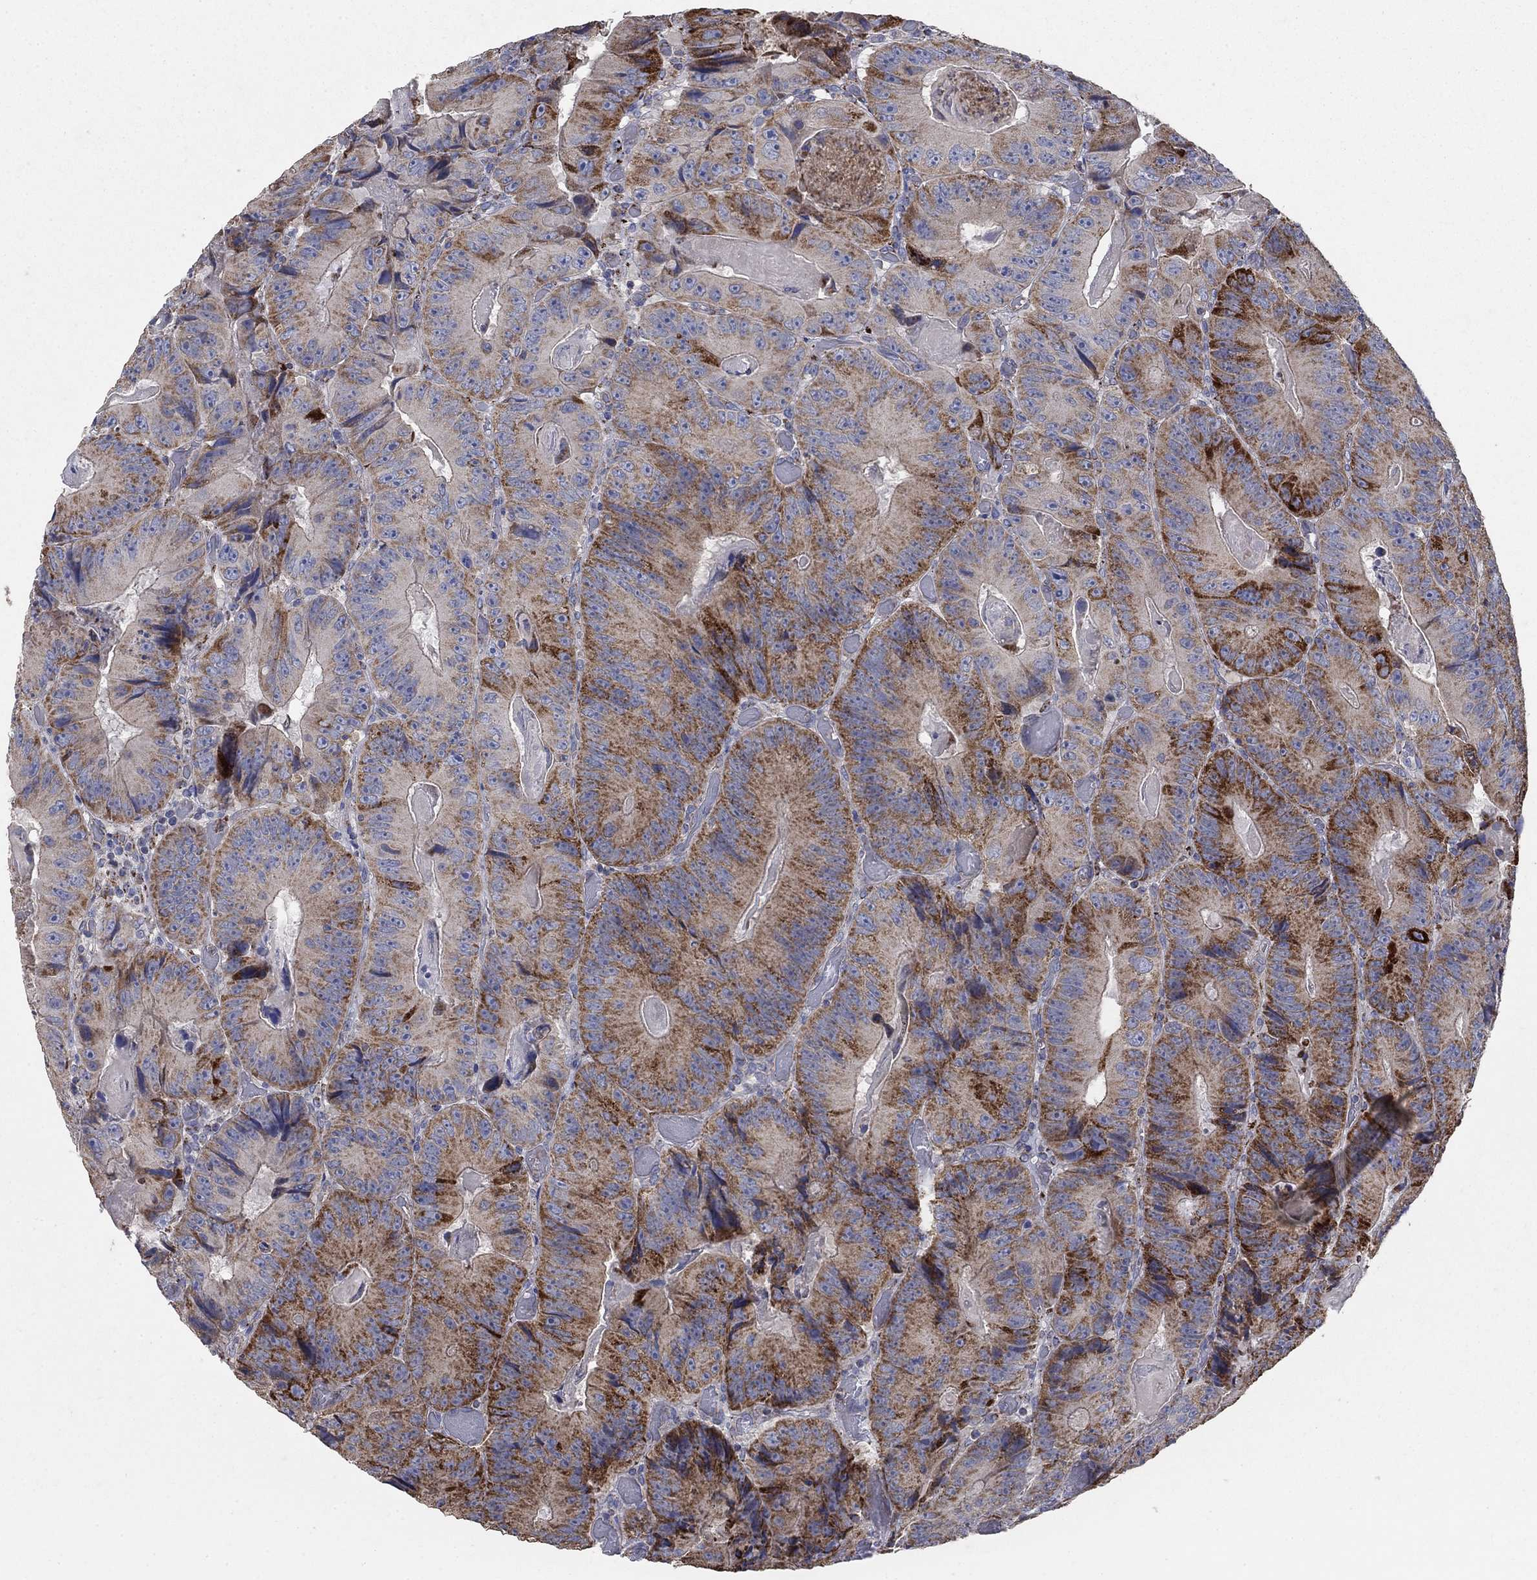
{"staining": {"intensity": "strong", "quantity": "25%-75%", "location": "cytoplasmic/membranous"}, "tissue": "colorectal cancer", "cell_type": "Tumor cells", "image_type": "cancer", "snomed": [{"axis": "morphology", "description": "Adenocarcinoma, NOS"}, {"axis": "topography", "description": "Colon"}], "caption": "Immunohistochemical staining of human colorectal cancer reveals high levels of strong cytoplasmic/membranous protein expression in approximately 25%-75% of tumor cells.", "gene": "PNPLA2", "patient": {"sex": "female", "age": 86}}